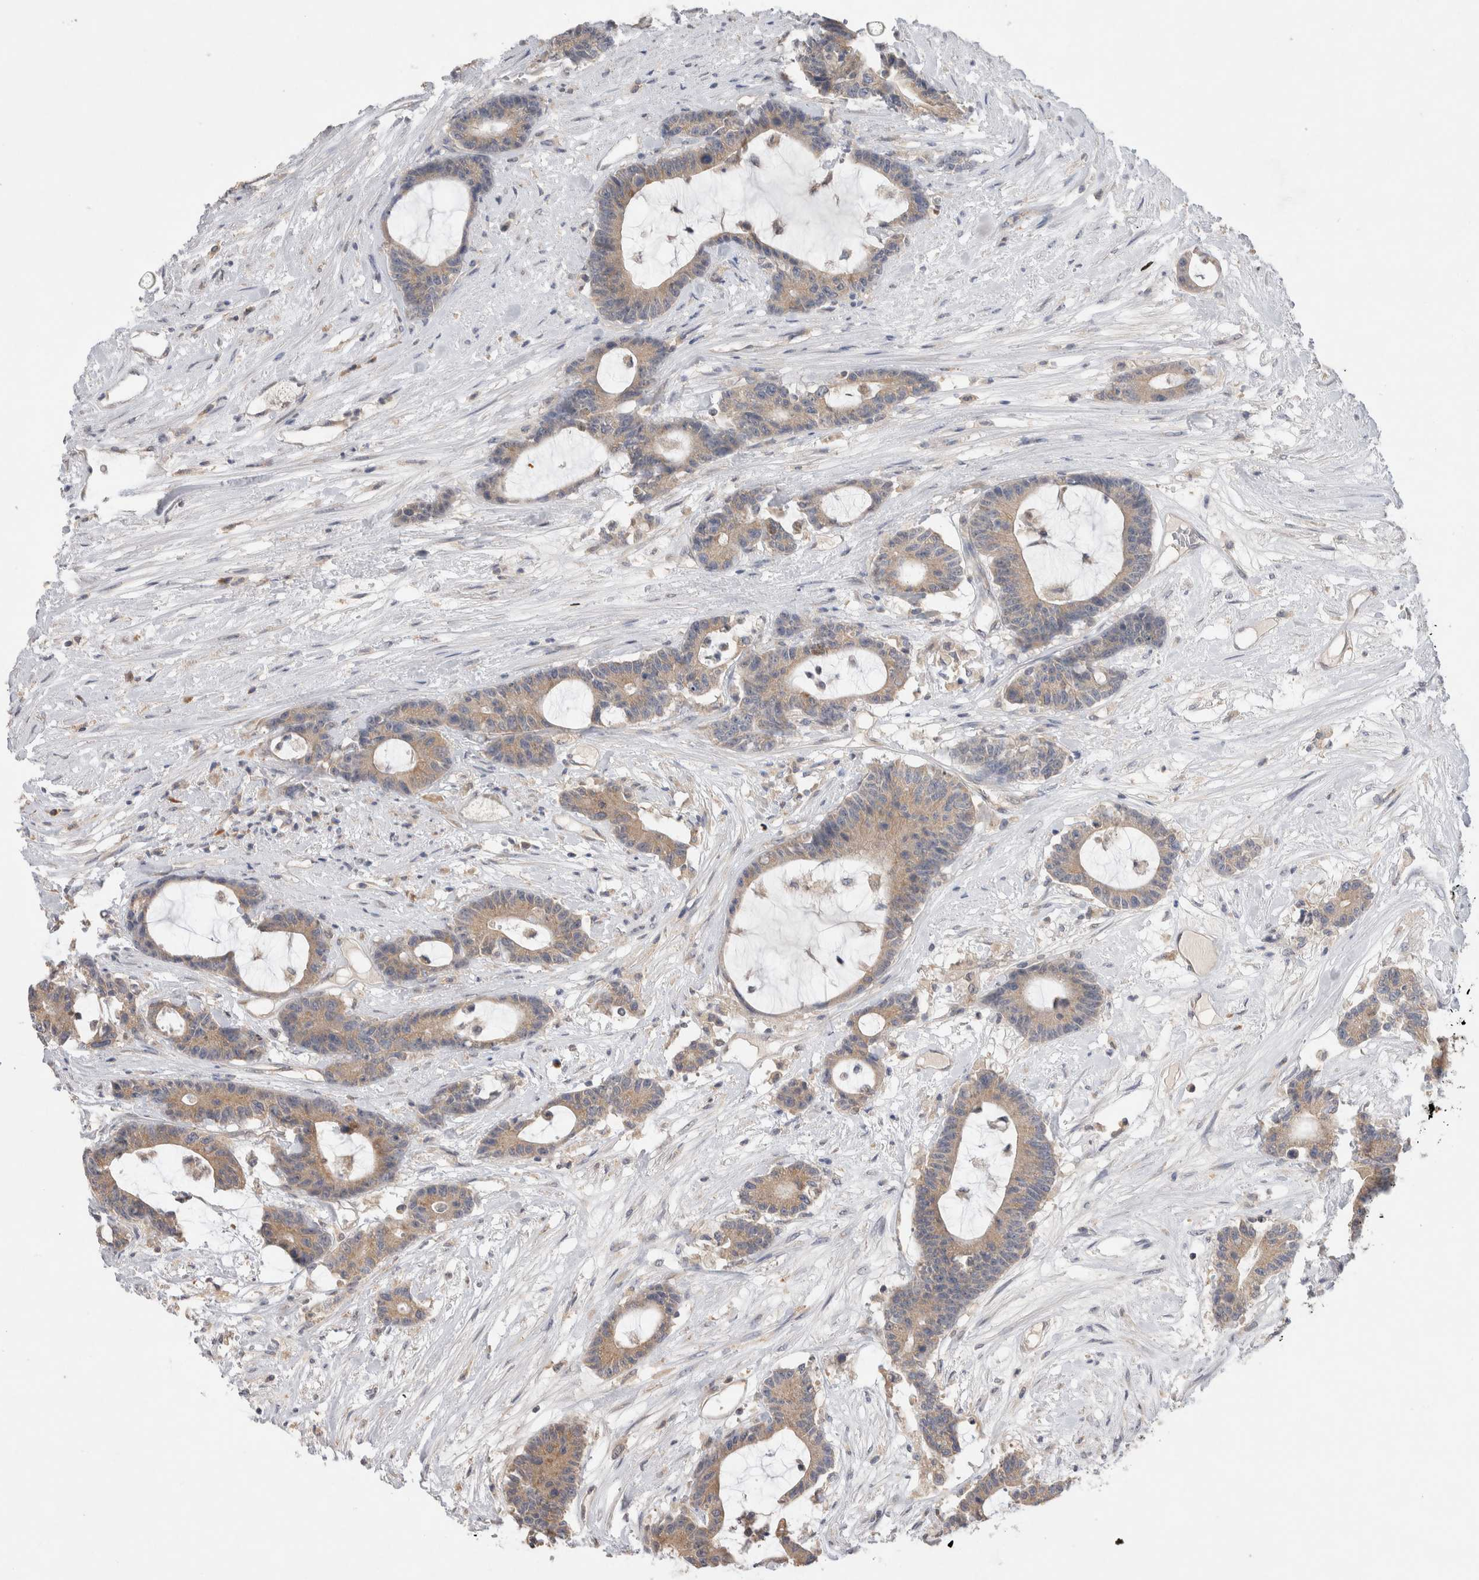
{"staining": {"intensity": "weak", "quantity": ">75%", "location": "cytoplasmic/membranous"}, "tissue": "colorectal cancer", "cell_type": "Tumor cells", "image_type": "cancer", "snomed": [{"axis": "morphology", "description": "Adenocarcinoma, NOS"}, {"axis": "topography", "description": "Colon"}], "caption": "IHC of human colorectal cancer (adenocarcinoma) exhibits low levels of weak cytoplasmic/membranous expression in about >75% of tumor cells.", "gene": "GAS1", "patient": {"sex": "female", "age": 84}}